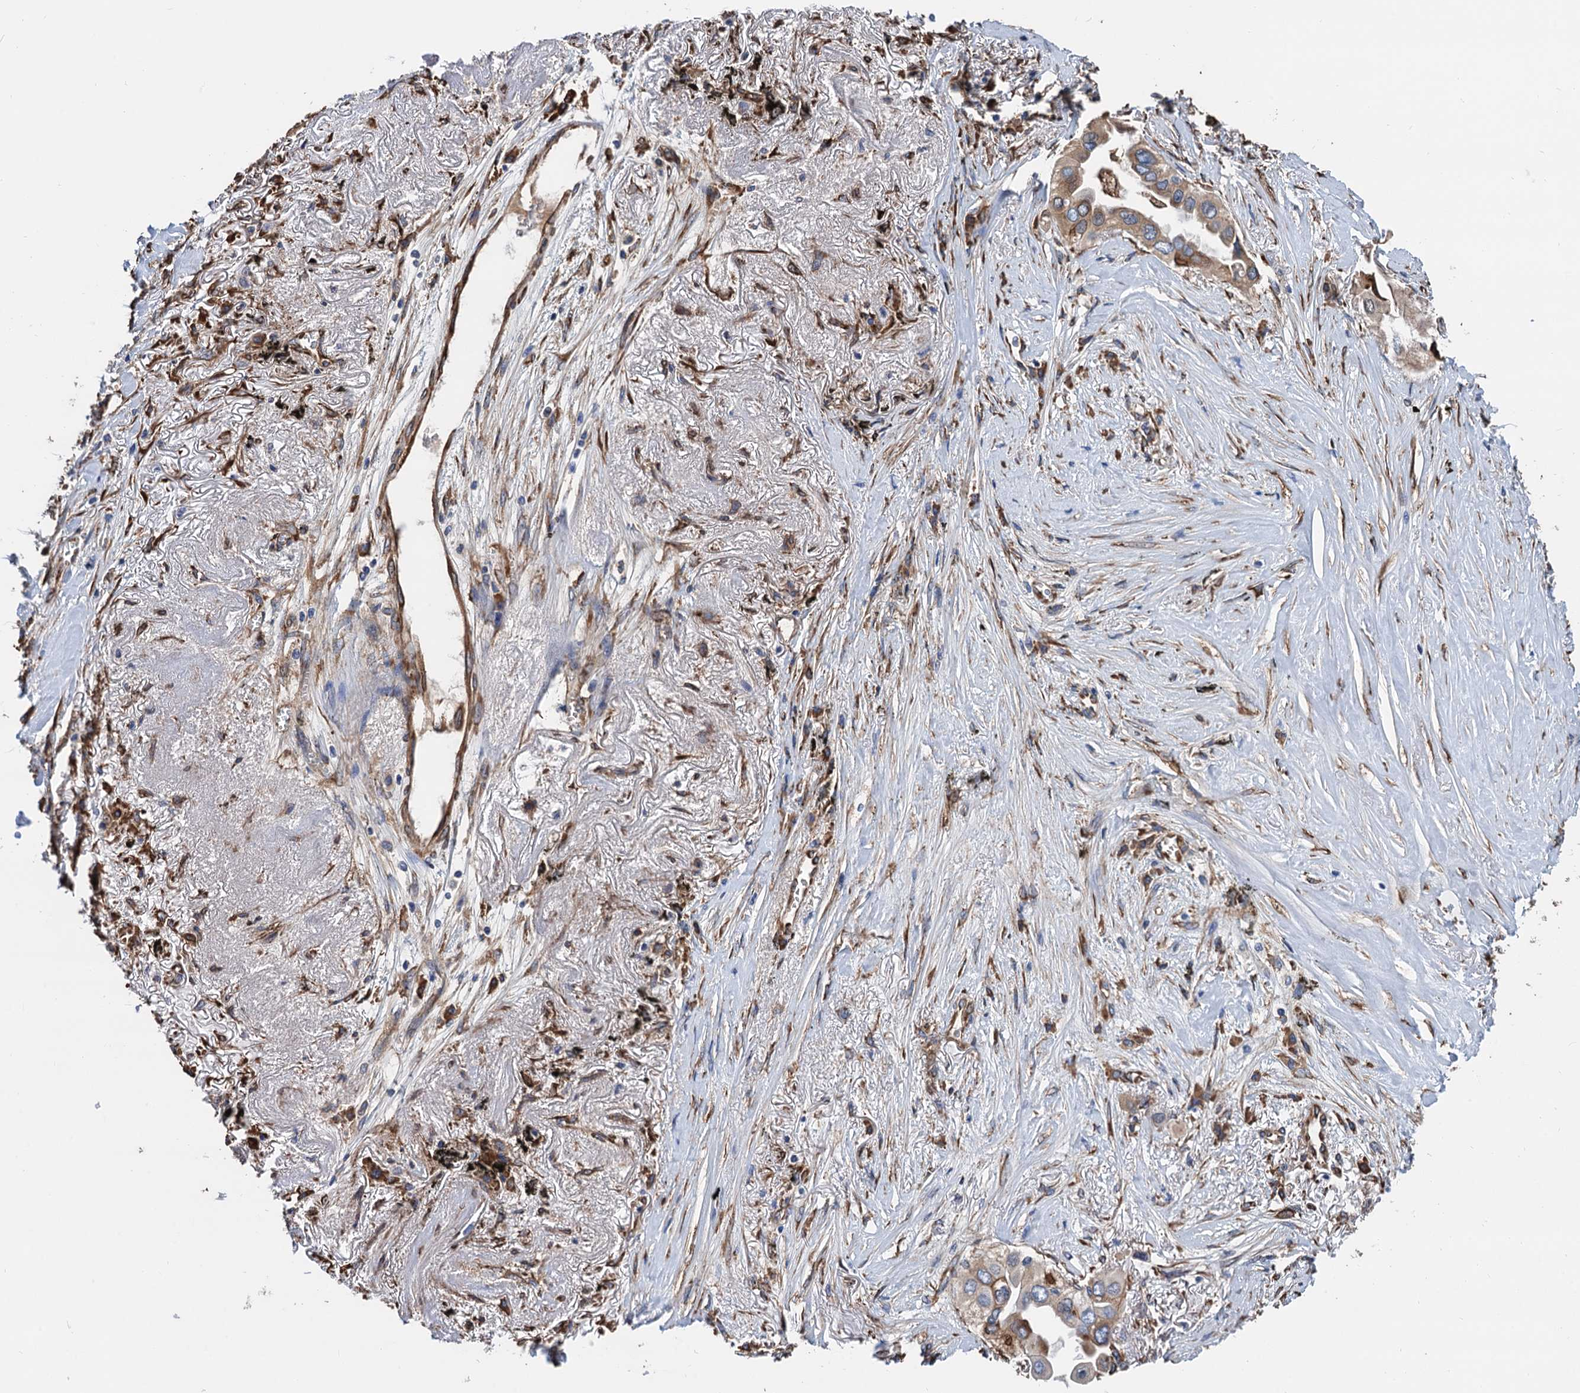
{"staining": {"intensity": "weak", "quantity": ">75%", "location": "cytoplasmic/membranous"}, "tissue": "lung cancer", "cell_type": "Tumor cells", "image_type": "cancer", "snomed": [{"axis": "morphology", "description": "Adenocarcinoma, NOS"}, {"axis": "topography", "description": "Lung"}], "caption": "Protein staining of adenocarcinoma (lung) tissue exhibits weak cytoplasmic/membranous expression in about >75% of tumor cells.", "gene": "CNNM1", "patient": {"sex": "female", "age": 76}}